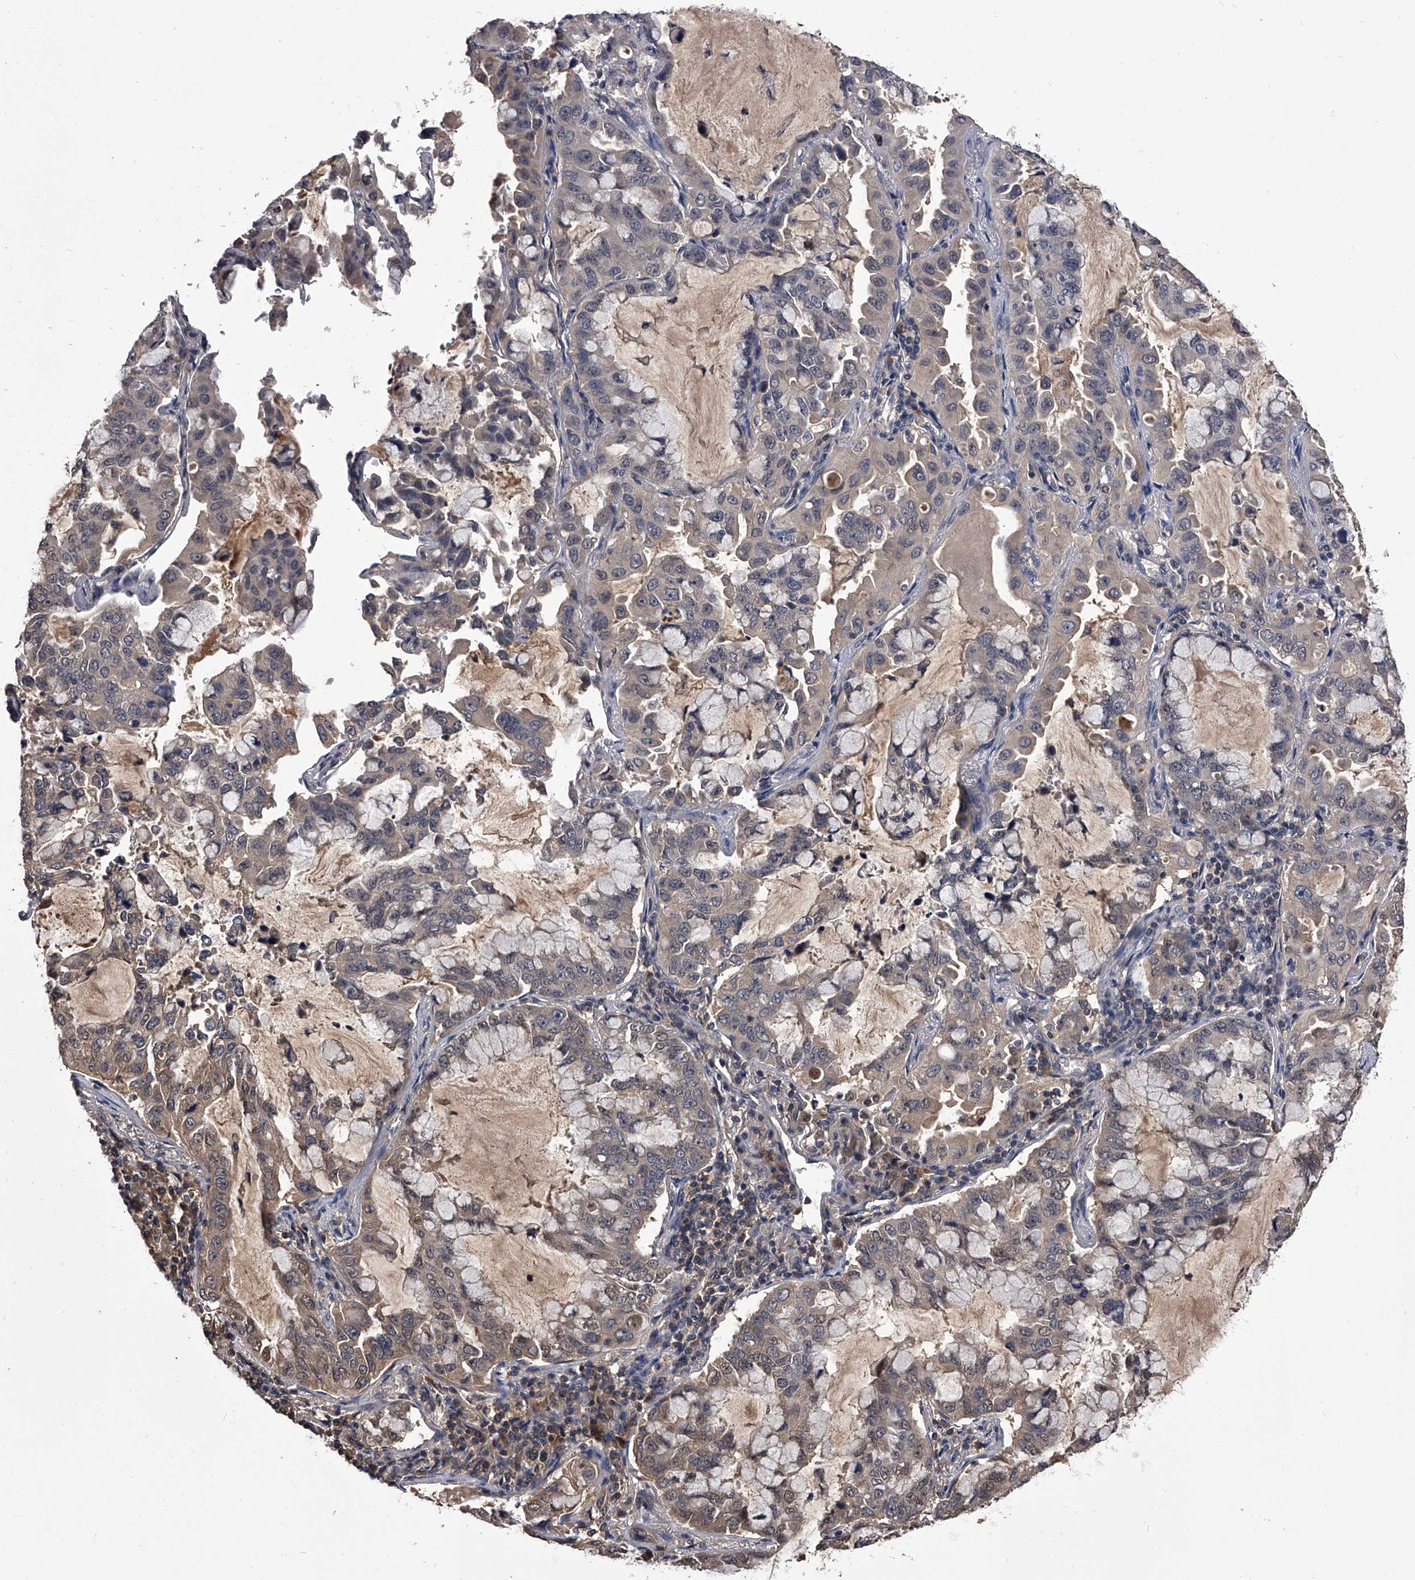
{"staining": {"intensity": "weak", "quantity": "25%-75%", "location": "cytoplasmic/membranous,nuclear"}, "tissue": "lung cancer", "cell_type": "Tumor cells", "image_type": "cancer", "snomed": [{"axis": "morphology", "description": "Adenocarcinoma, NOS"}, {"axis": "topography", "description": "Lung"}], "caption": "Human lung cancer (adenocarcinoma) stained for a protein (brown) shows weak cytoplasmic/membranous and nuclear positive staining in about 25%-75% of tumor cells.", "gene": "SLC18B1", "patient": {"sex": "male", "age": 64}}